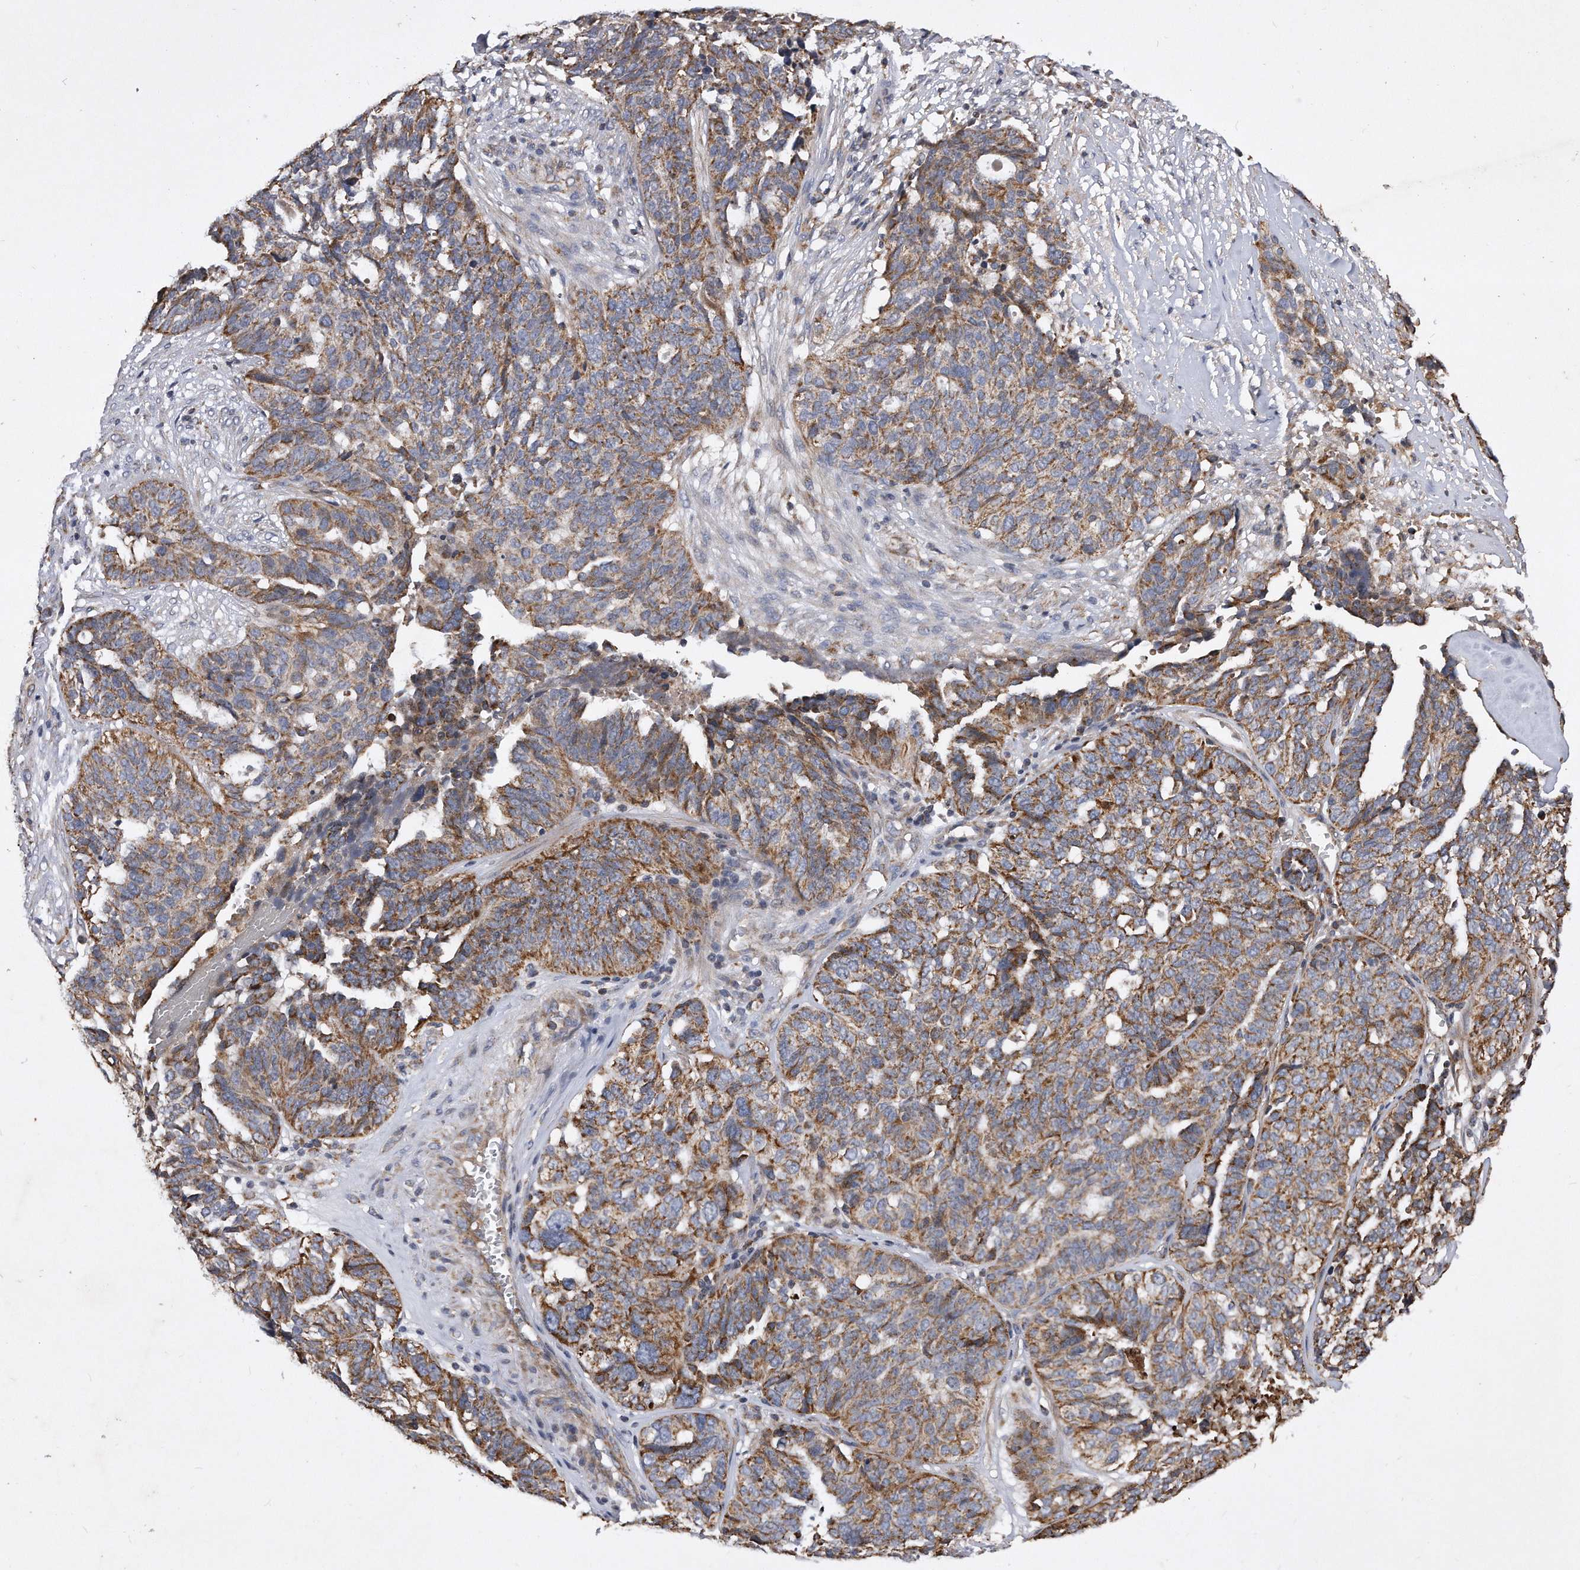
{"staining": {"intensity": "moderate", "quantity": ">75%", "location": "cytoplasmic/membranous"}, "tissue": "ovarian cancer", "cell_type": "Tumor cells", "image_type": "cancer", "snomed": [{"axis": "morphology", "description": "Cystadenocarcinoma, serous, NOS"}, {"axis": "topography", "description": "Ovary"}], "caption": "Serous cystadenocarcinoma (ovarian) was stained to show a protein in brown. There is medium levels of moderate cytoplasmic/membranous expression in approximately >75% of tumor cells.", "gene": "PPP5C", "patient": {"sex": "female", "age": 59}}